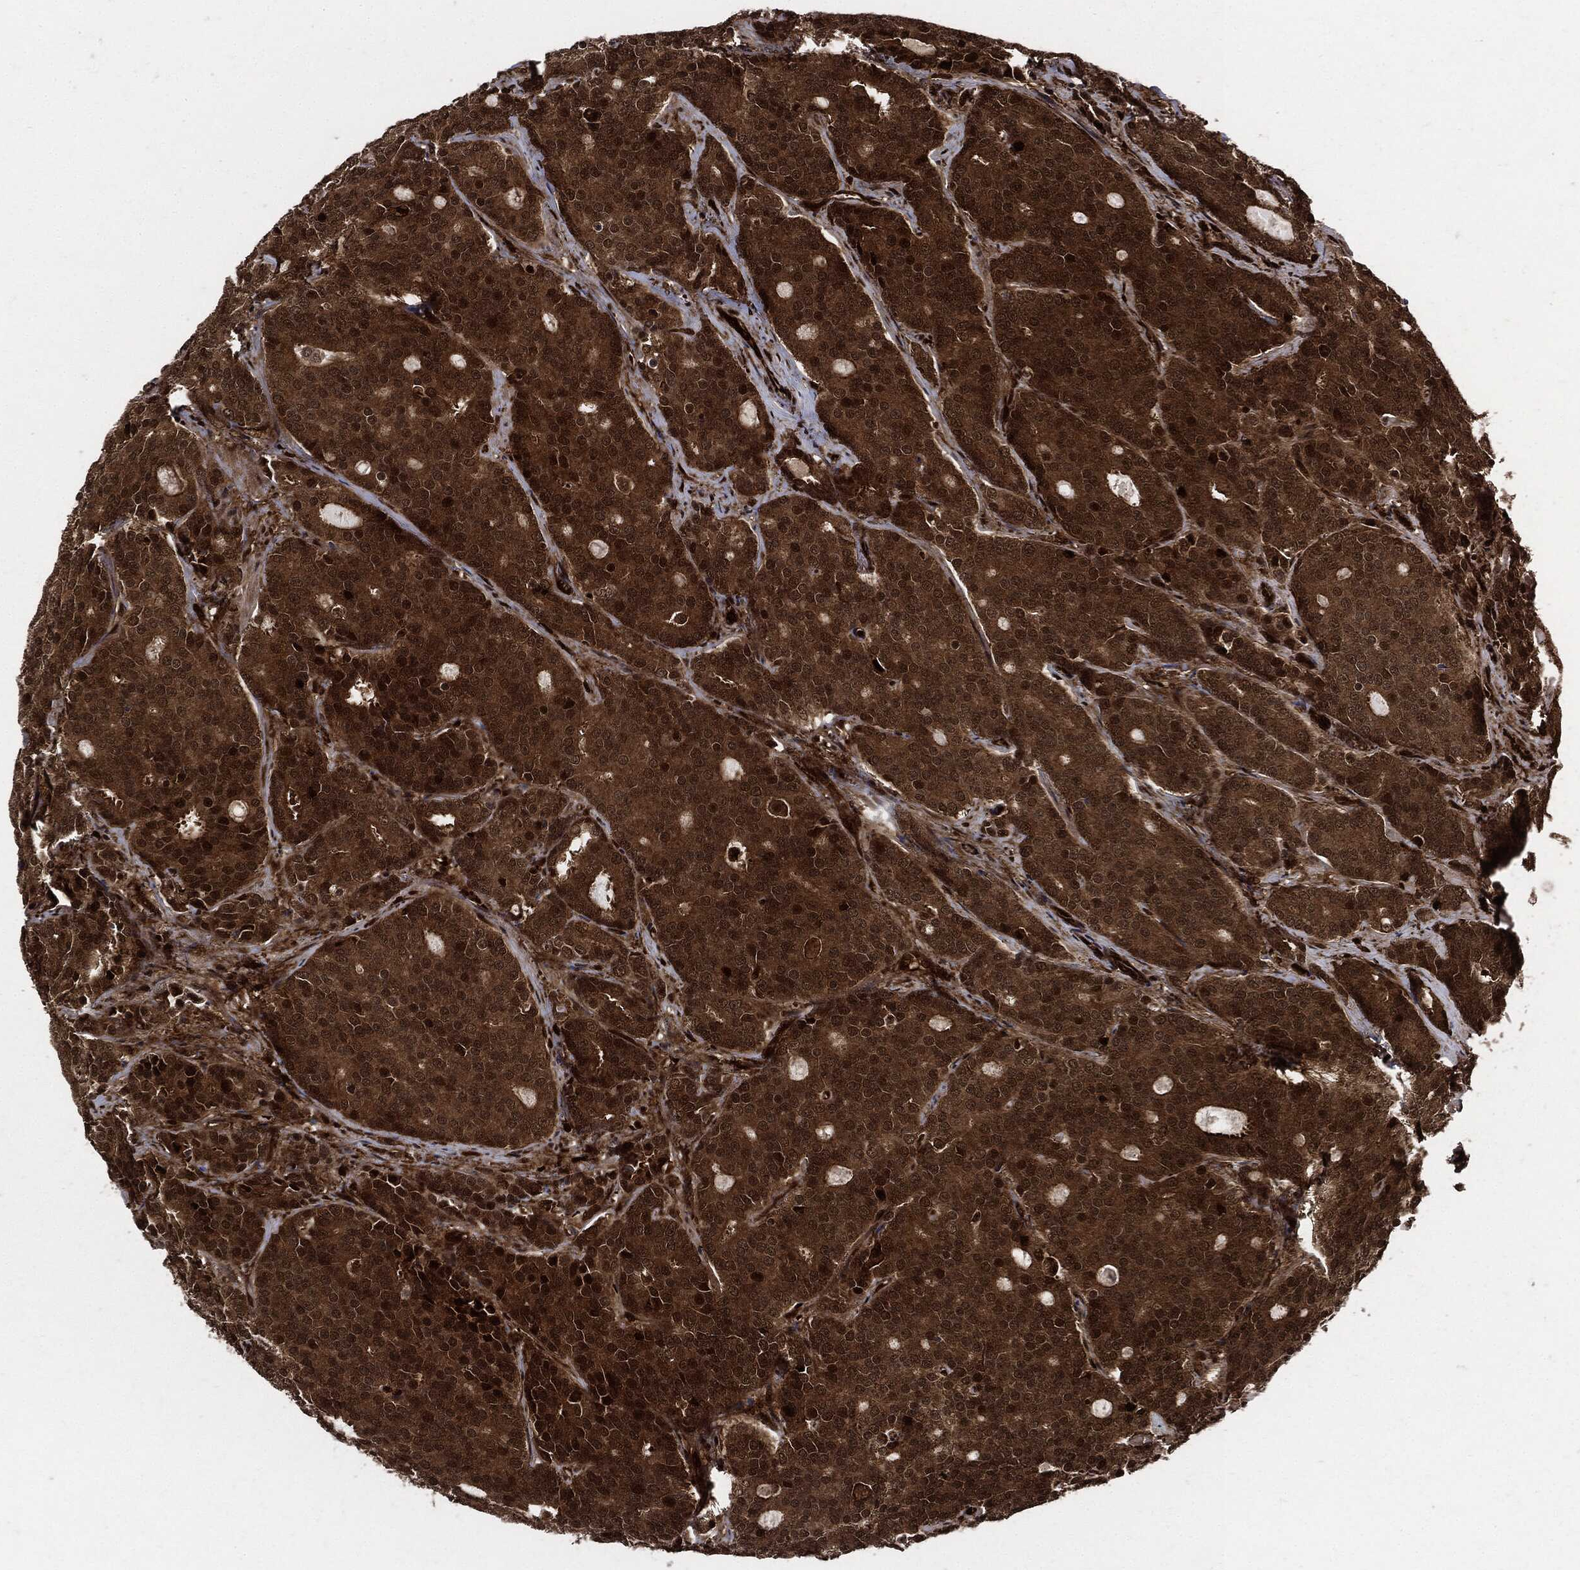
{"staining": {"intensity": "strong", "quantity": ">75%", "location": "cytoplasmic/membranous"}, "tissue": "prostate cancer", "cell_type": "Tumor cells", "image_type": "cancer", "snomed": [{"axis": "morphology", "description": "Adenocarcinoma, NOS"}, {"axis": "topography", "description": "Prostate"}], "caption": "Immunohistochemistry (IHC) (DAB (3,3'-diaminobenzidine)) staining of adenocarcinoma (prostate) shows strong cytoplasmic/membranous protein expression in about >75% of tumor cells. (Brightfield microscopy of DAB IHC at high magnification).", "gene": "YWHAB", "patient": {"sex": "male", "age": 71}}